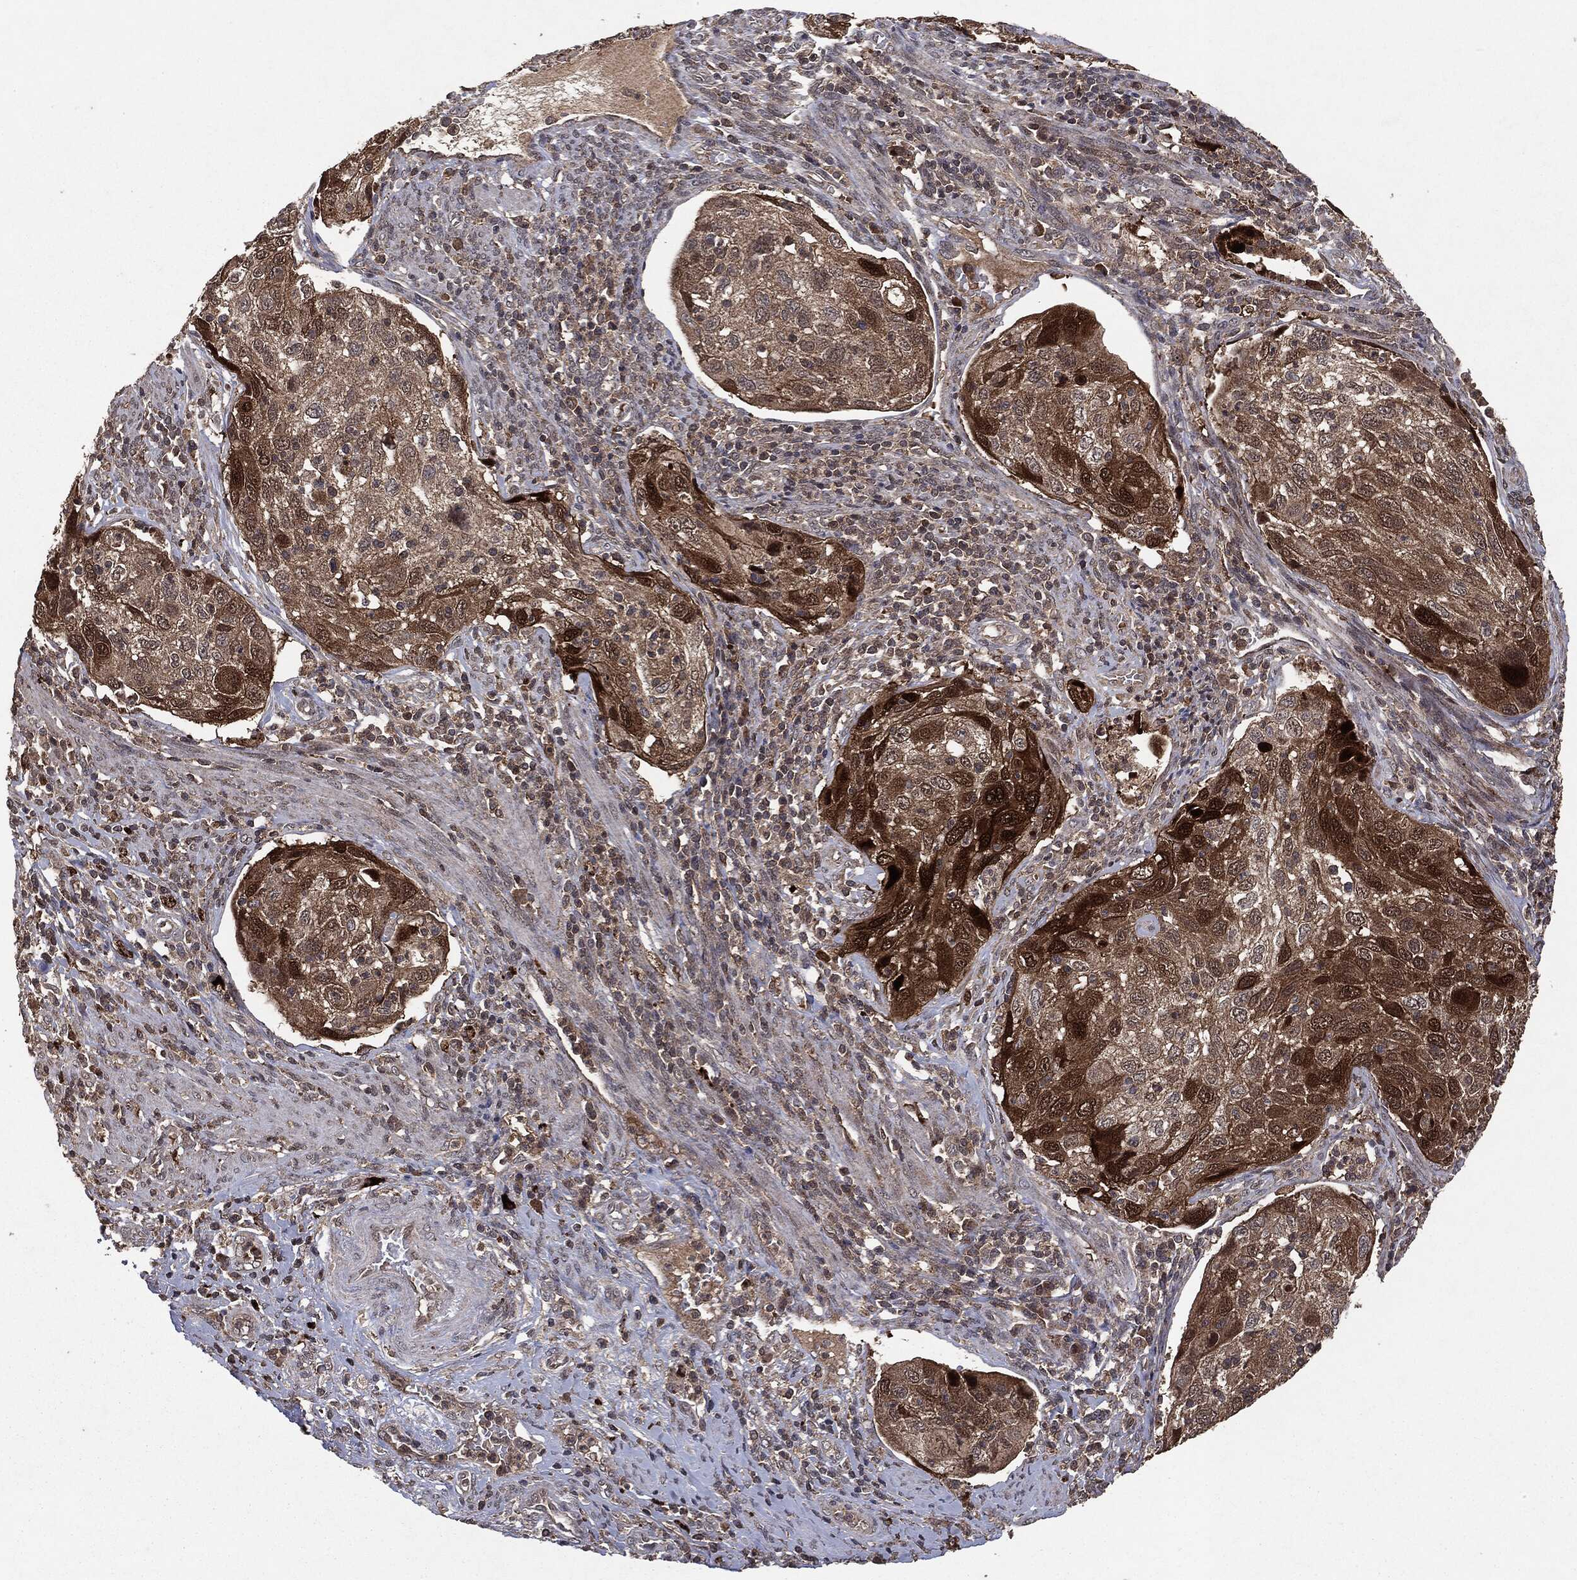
{"staining": {"intensity": "strong", "quantity": "25%-75%", "location": "cytoplasmic/membranous"}, "tissue": "cervical cancer", "cell_type": "Tumor cells", "image_type": "cancer", "snomed": [{"axis": "morphology", "description": "Squamous cell carcinoma, NOS"}, {"axis": "topography", "description": "Cervix"}], "caption": "Brown immunohistochemical staining in cervical cancer (squamous cell carcinoma) demonstrates strong cytoplasmic/membranous staining in approximately 25%-75% of tumor cells.", "gene": "MTOR", "patient": {"sex": "female", "age": 70}}